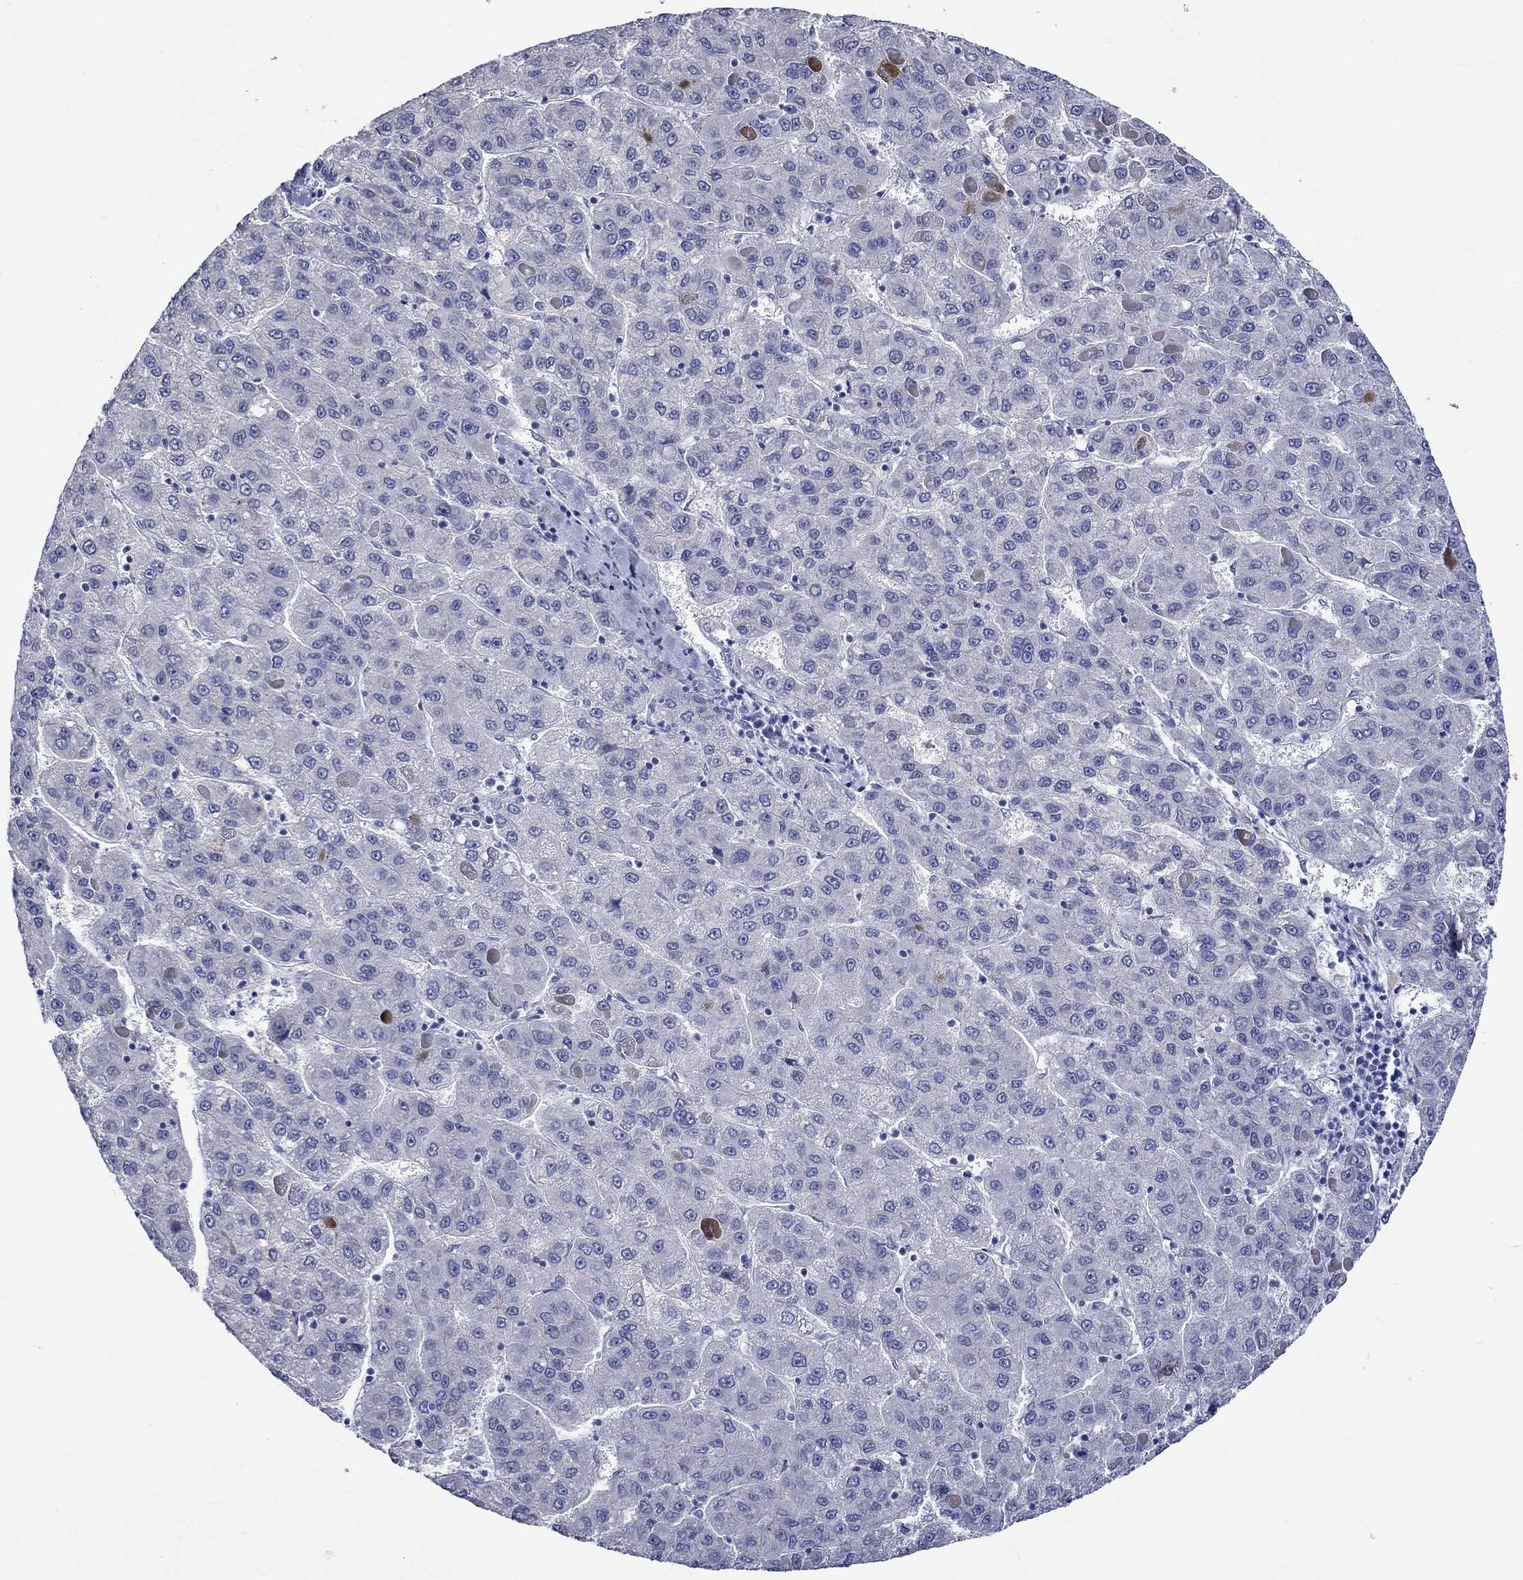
{"staining": {"intensity": "negative", "quantity": "none", "location": "none"}, "tissue": "liver cancer", "cell_type": "Tumor cells", "image_type": "cancer", "snomed": [{"axis": "morphology", "description": "Carcinoma, Hepatocellular, NOS"}, {"axis": "topography", "description": "Liver"}], "caption": "Immunohistochemistry image of hepatocellular carcinoma (liver) stained for a protein (brown), which displays no staining in tumor cells.", "gene": "CRYAB", "patient": {"sex": "female", "age": 82}}